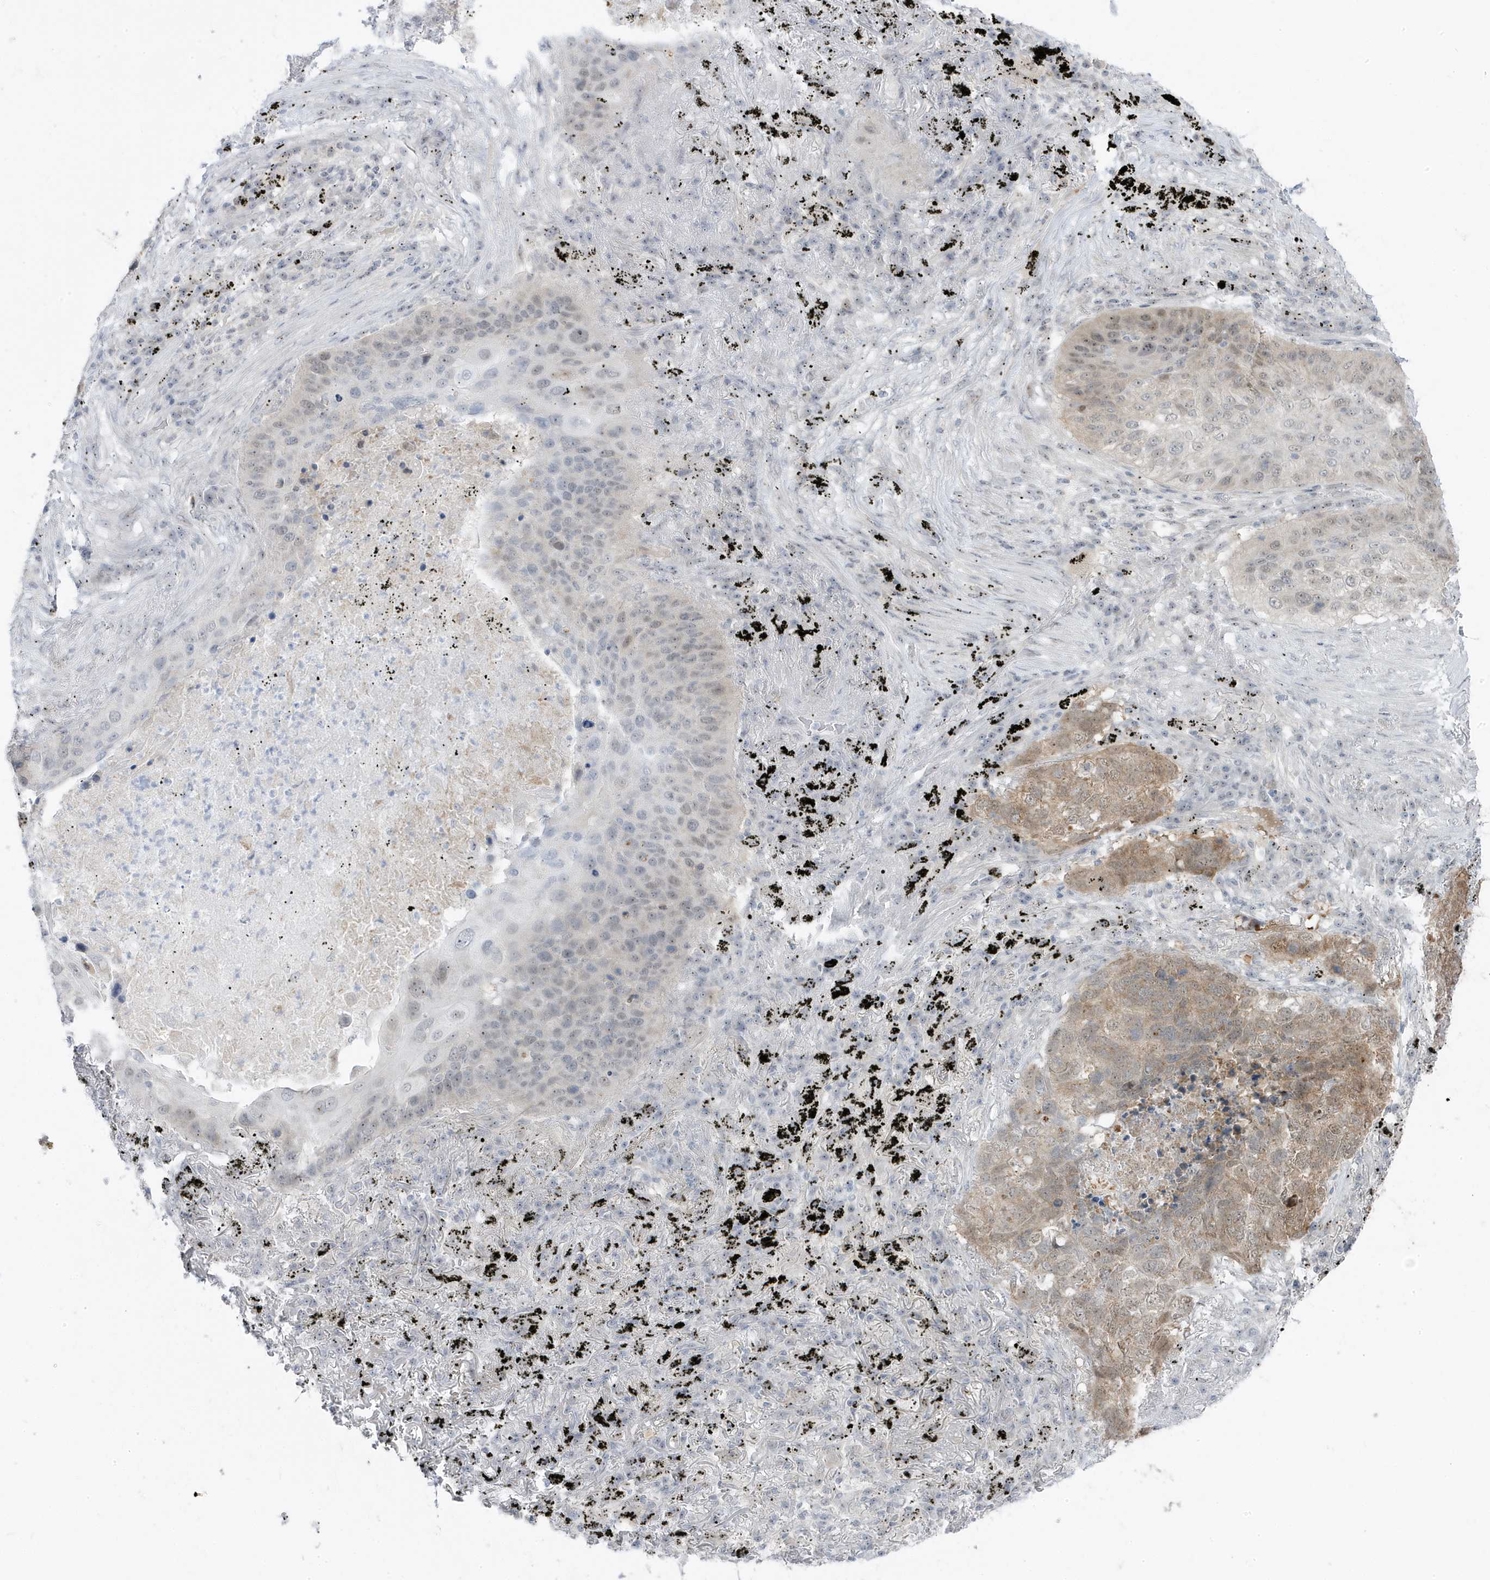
{"staining": {"intensity": "moderate", "quantity": "<25%", "location": "cytoplasmic/membranous"}, "tissue": "lung cancer", "cell_type": "Tumor cells", "image_type": "cancer", "snomed": [{"axis": "morphology", "description": "Squamous cell carcinoma, NOS"}, {"axis": "topography", "description": "Lung"}], "caption": "There is low levels of moderate cytoplasmic/membranous staining in tumor cells of lung squamous cell carcinoma, as demonstrated by immunohistochemical staining (brown color).", "gene": "TSEN15", "patient": {"sex": "female", "age": 63}}